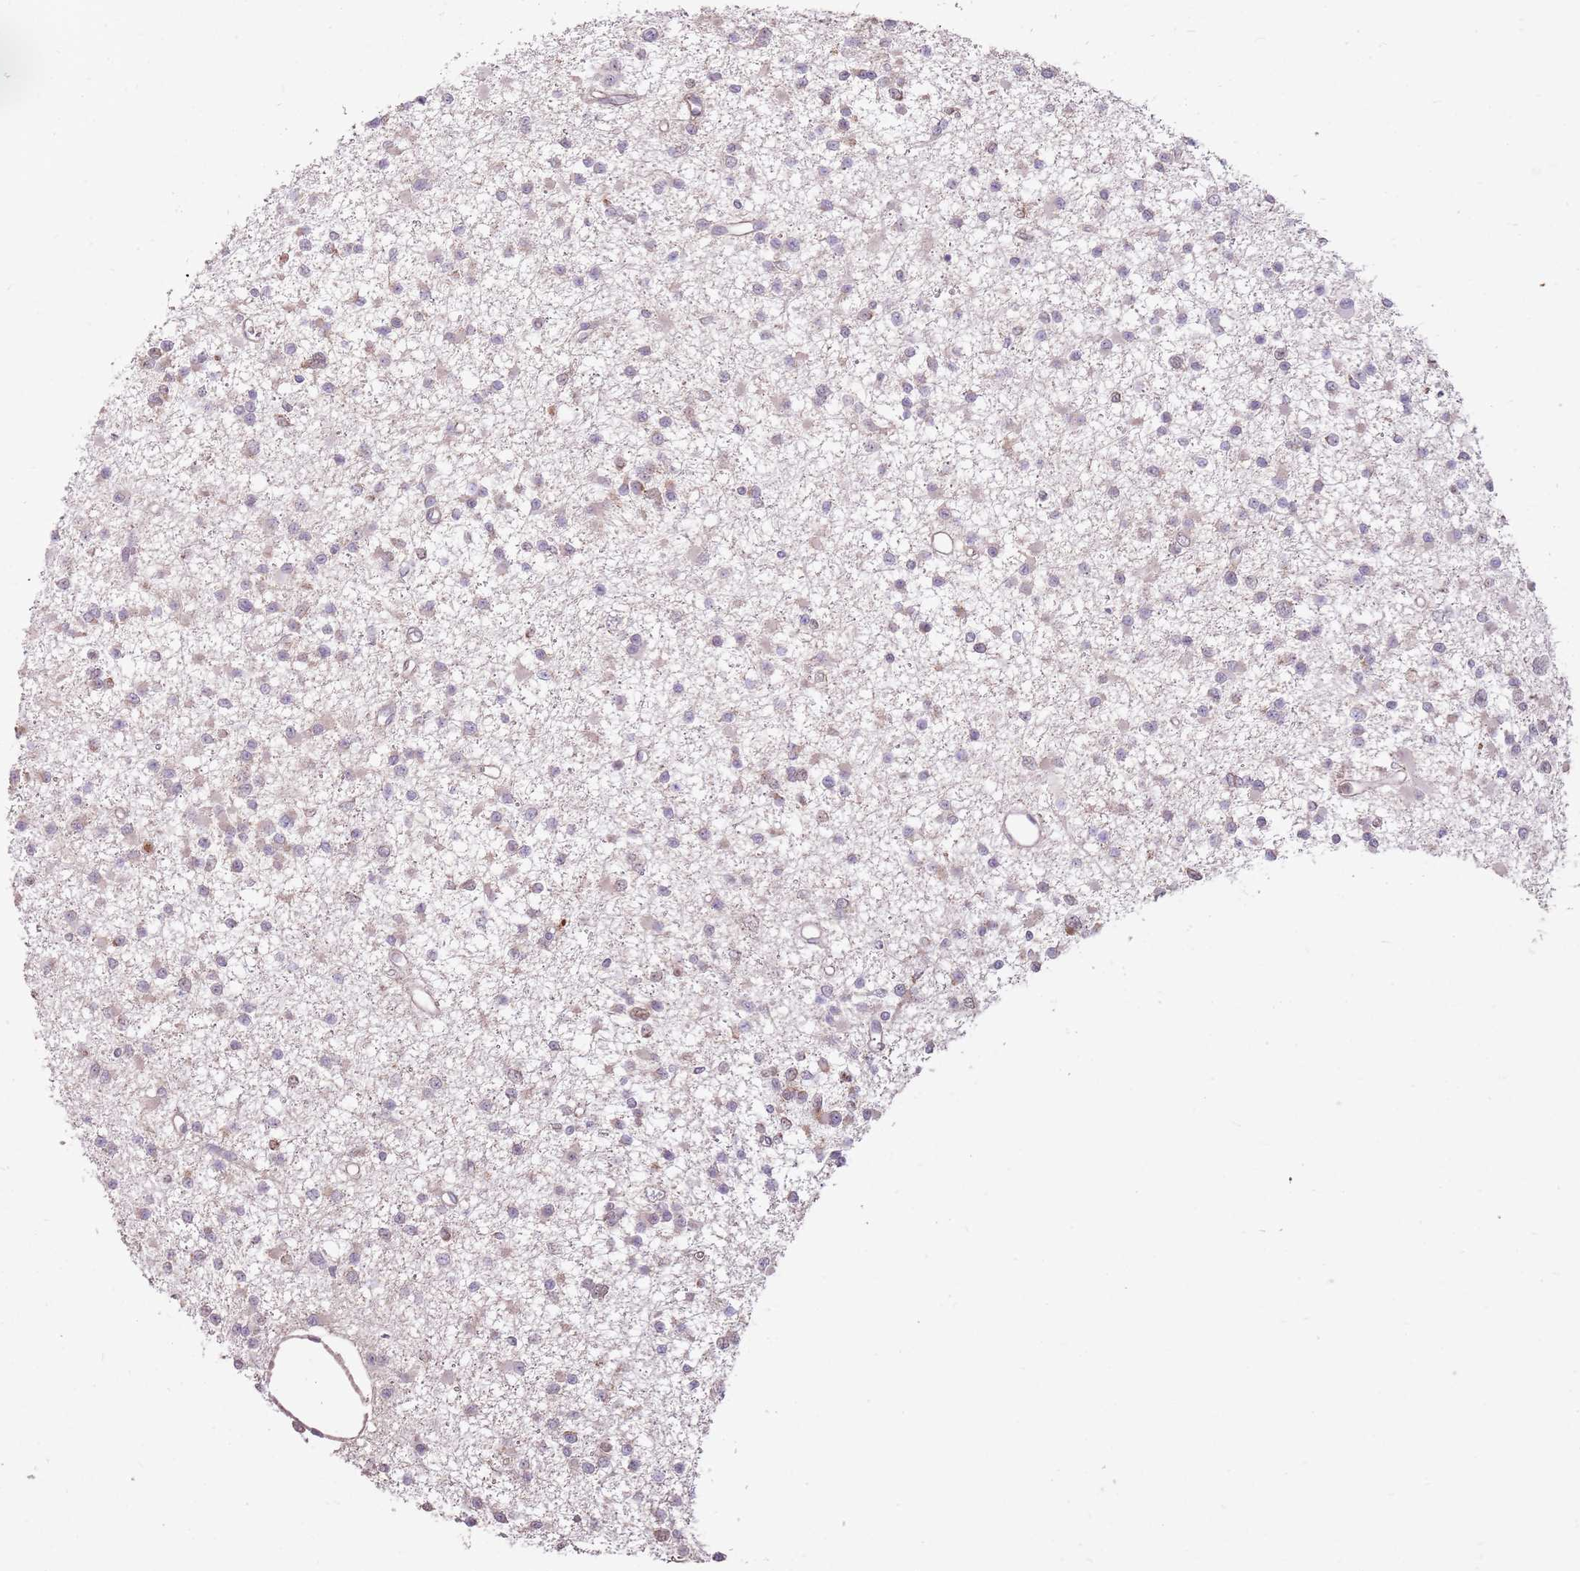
{"staining": {"intensity": "negative", "quantity": "none", "location": "none"}, "tissue": "glioma", "cell_type": "Tumor cells", "image_type": "cancer", "snomed": [{"axis": "morphology", "description": "Glioma, malignant, Low grade"}, {"axis": "topography", "description": "Brain"}], "caption": "Tumor cells show no significant protein positivity in glioma.", "gene": "SPATA31D1", "patient": {"sex": "female", "age": 22}}